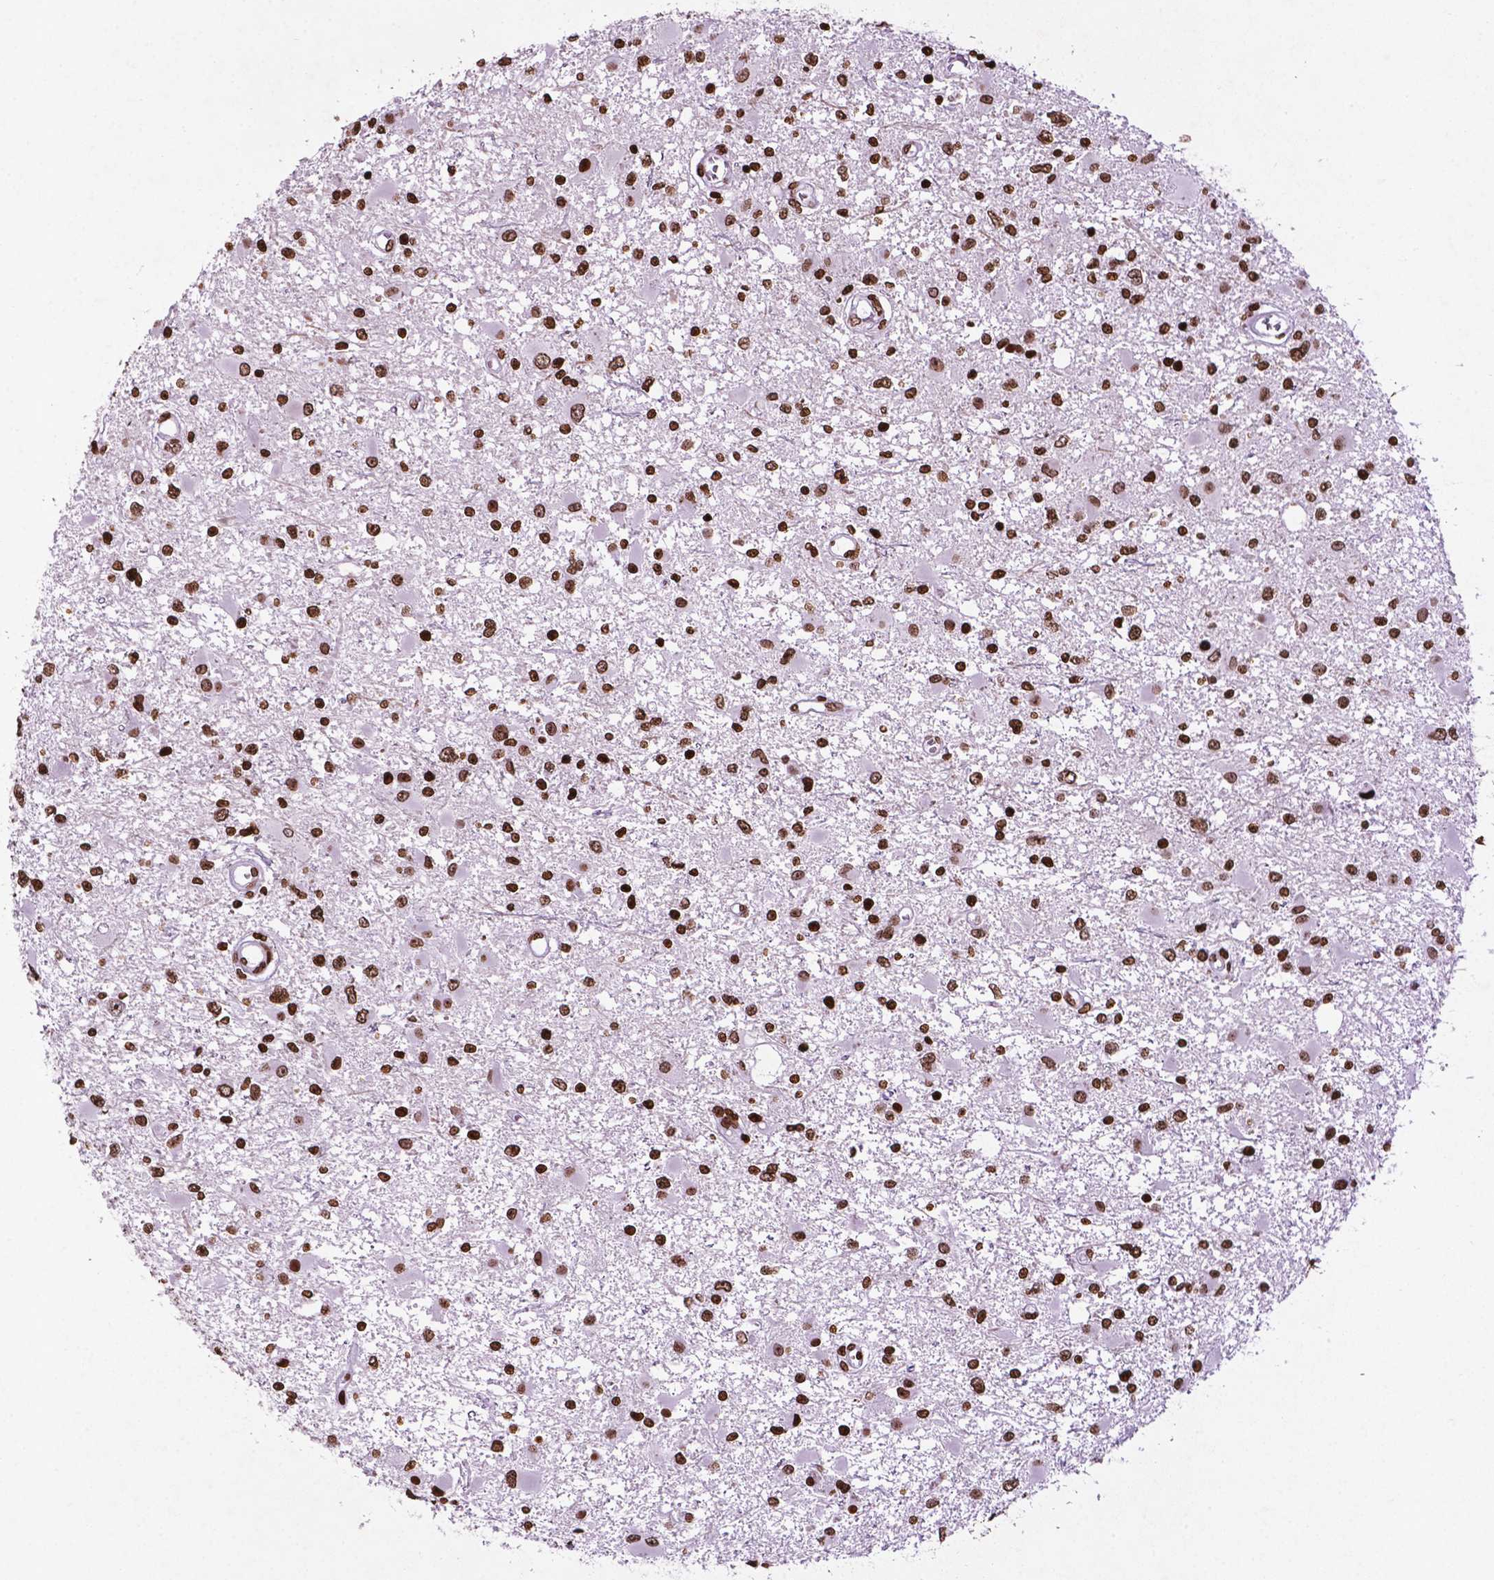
{"staining": {"intensity": "strong", "quantity": ">75%", "location": "nuclear"}, "tissue": "glioma", "cell_type": "Tumor cells", "image_type": "cancer", "snomed": [{"axis": "morphology", "description": "Glioma, malignant, High grade"}, {"axis": "topography", "description": "Brain"}], "caption": "Human glioma stained with a brown dye reveals strong nuclear positive expression in about >75% of tumor cells.", "gene": "TMEM250", "patient": {"sex": "male", "age": 54}}